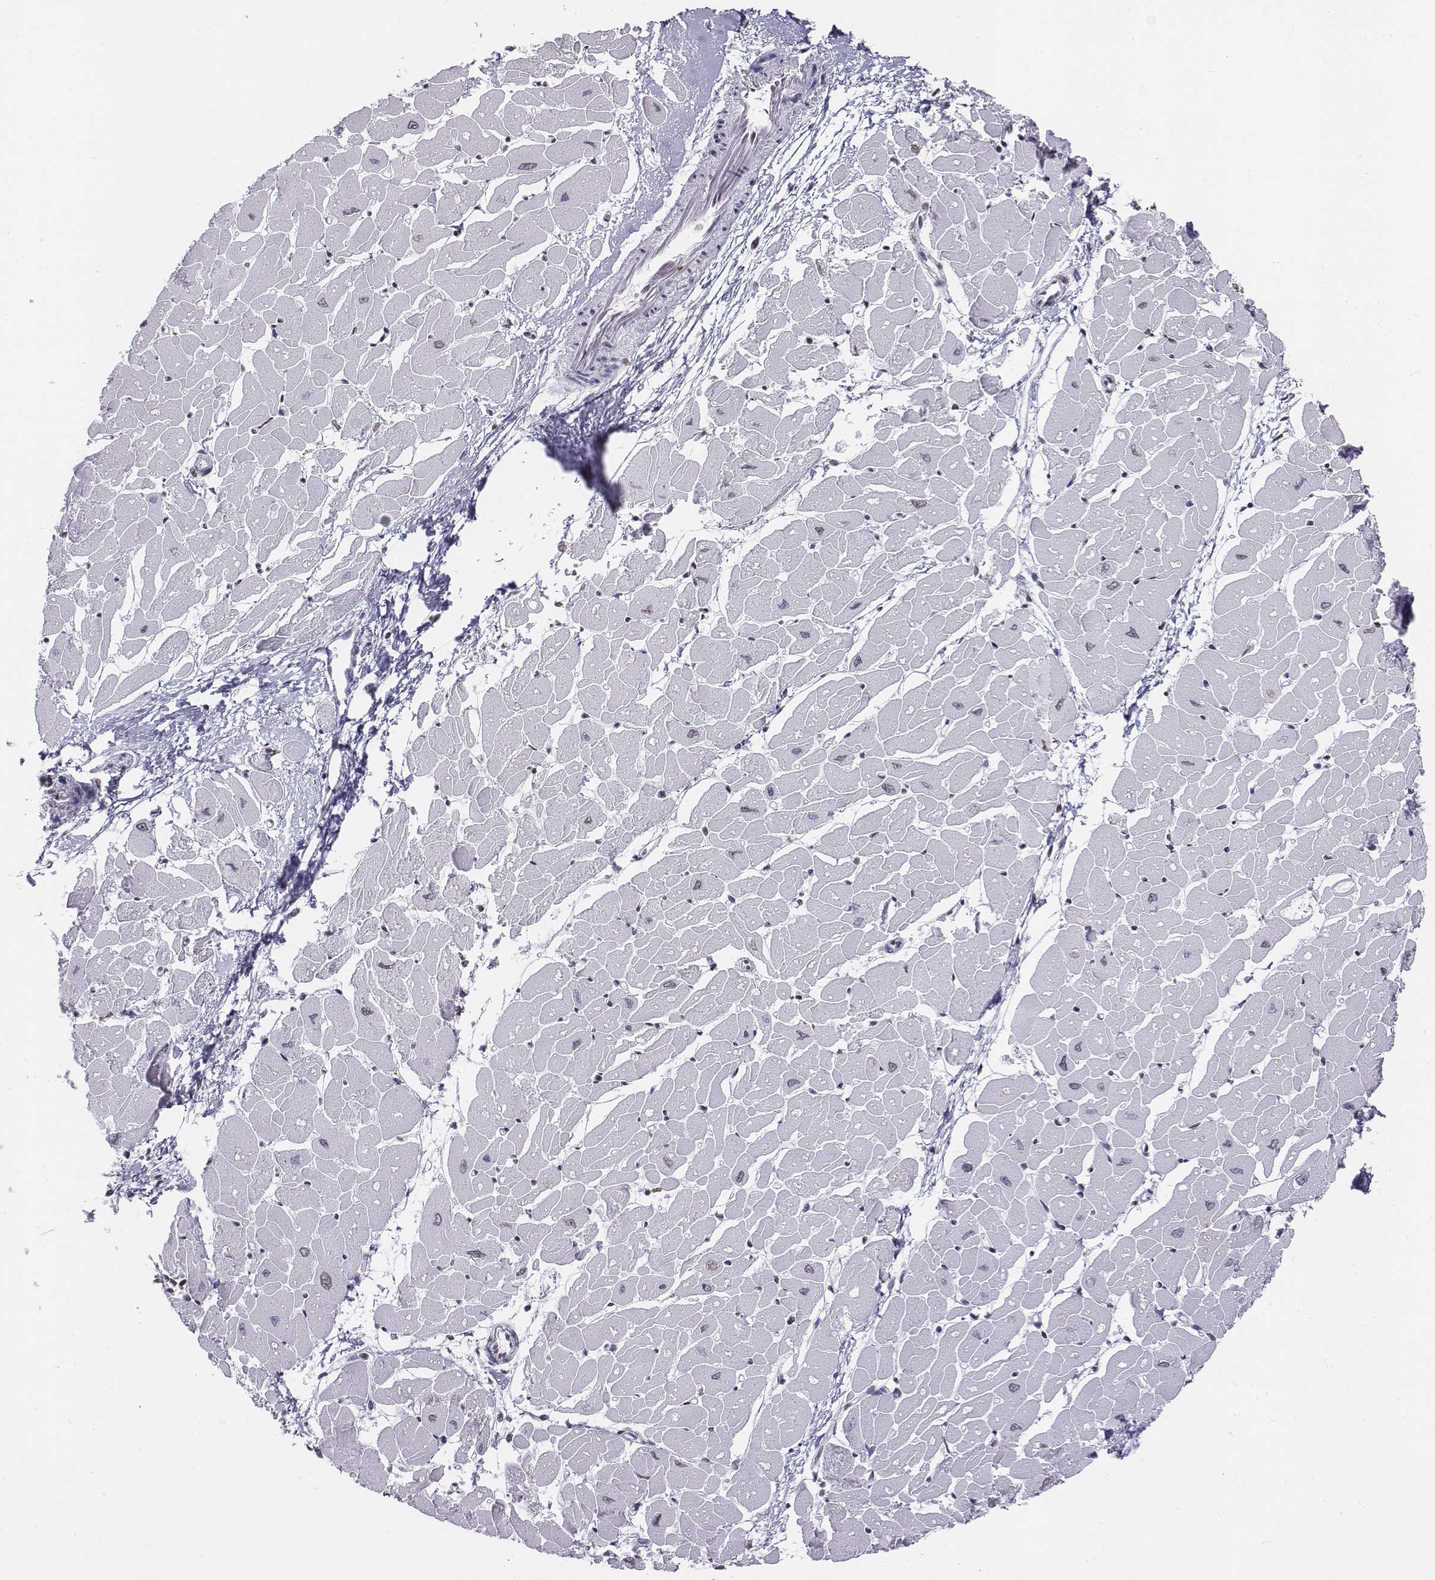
{"staining": {"intensity": "weak", "quantity": "<25%", "location": "nuclear"}, "tissue": "heart muscle", "cell_type": "Cardiomyocytes", "image_type": "normal", "snomed": [{"axis": "morphology", "description": "Normal tissue, NOS"}, {"axis": "topography", "description": "Heart"}], "caption": "High power microscopy image of an immunohistochemistry (IHC) histopathology image of normal heart muscle, revealing no significant staining in cardiomyocytes.", "gene": "BARHL1", "patient": {"sex": "male", "age": 57}}